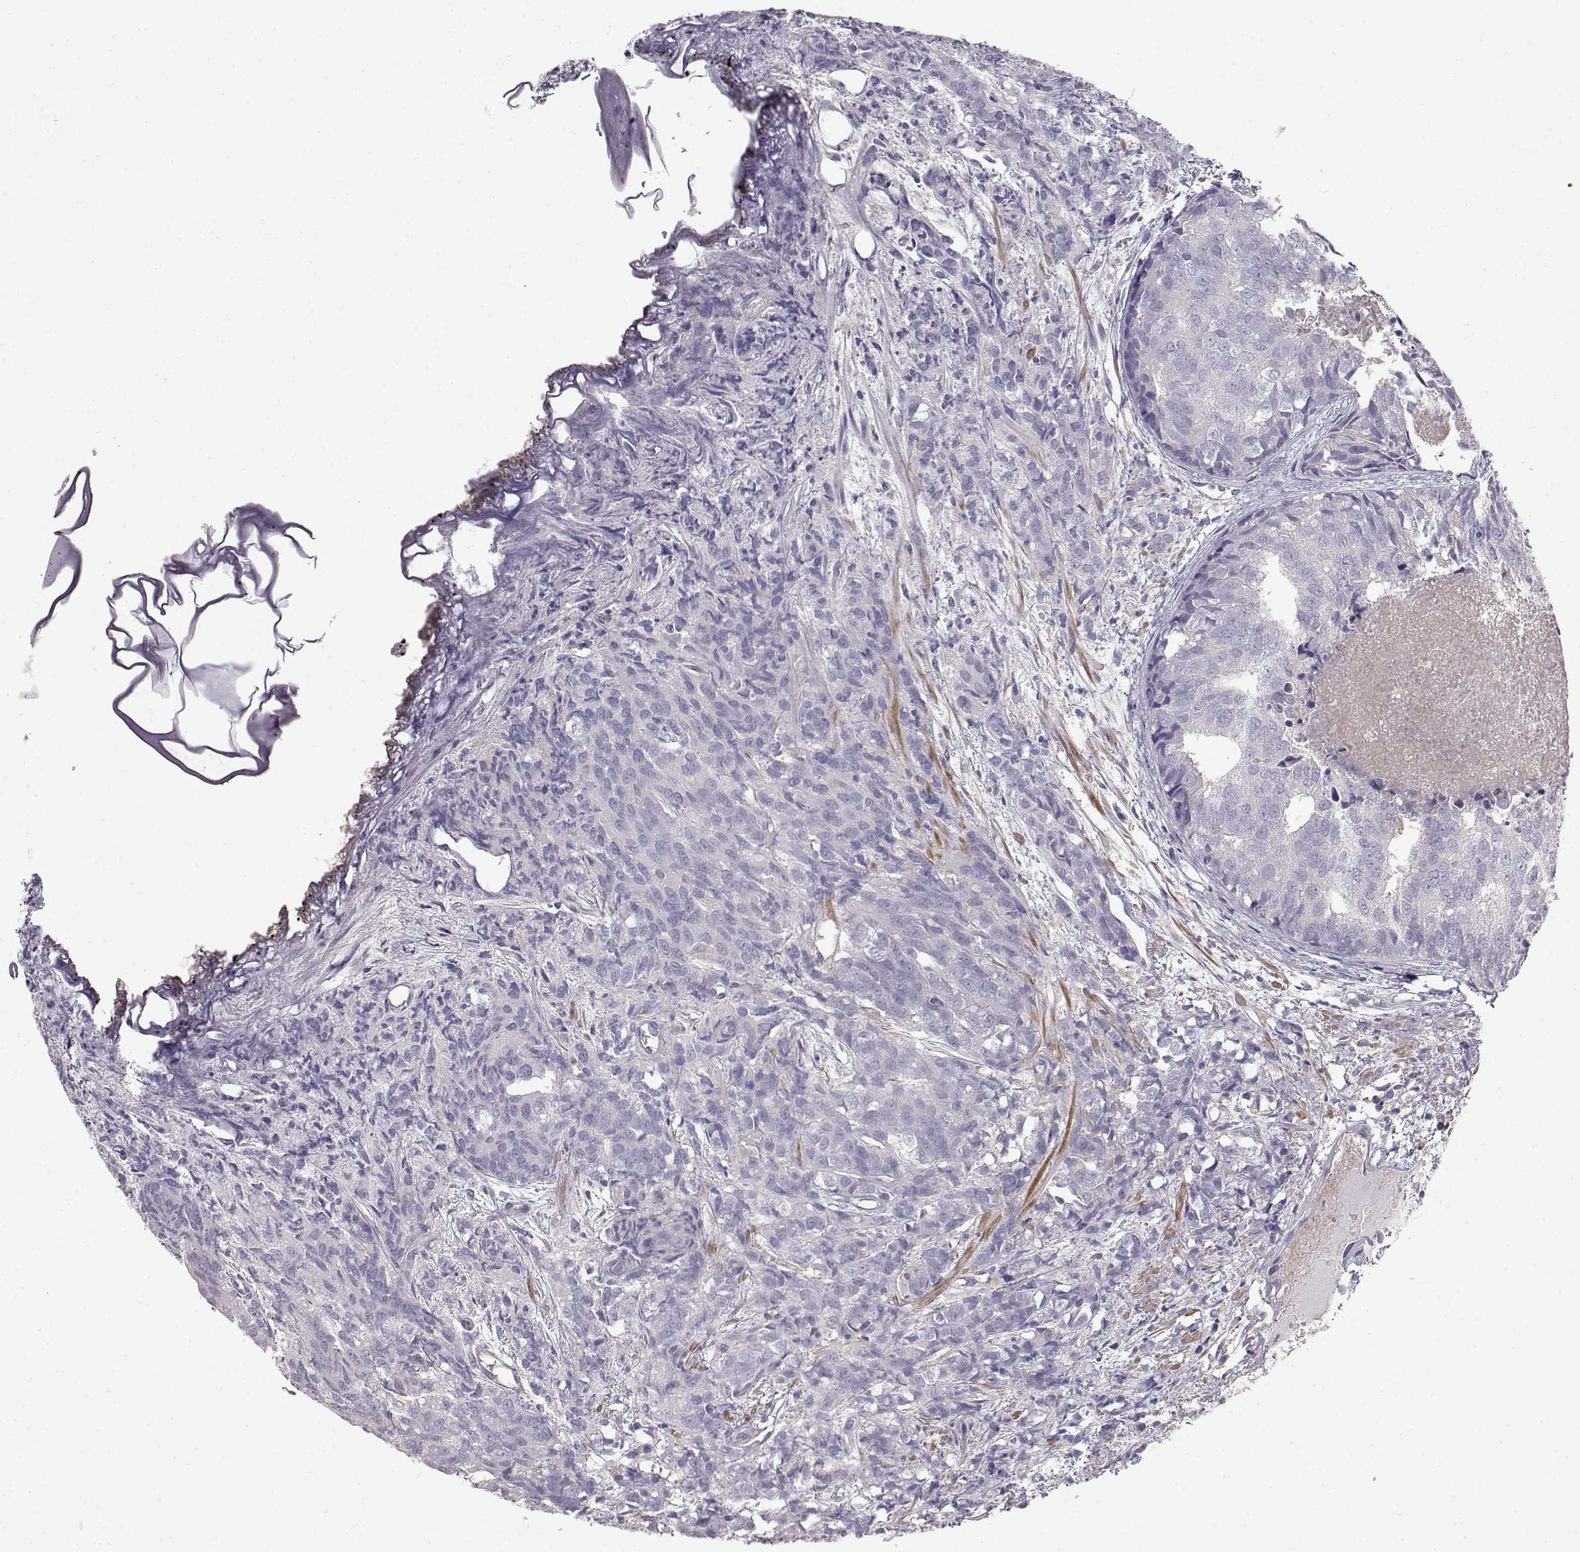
{"staining": {"intensity": "negative", "quantity": "none", "location": "none"}, "tissue": "prostate cancer", "cell_type": "Tumor cells", "image_type": "cancer", "snomed": [{"axis": "morphology", "description": "Adenocarcinoma, High grade"}, {"axis": "topography", "description": "Prostate"}], "caption": "High-grade adenocarcinoma (prostate) stained for a protein using immunohistochemistry exhibits no positivity tumor cells.", "gene": "VAV1", "patient": {"sex": "male", "age": 58}}